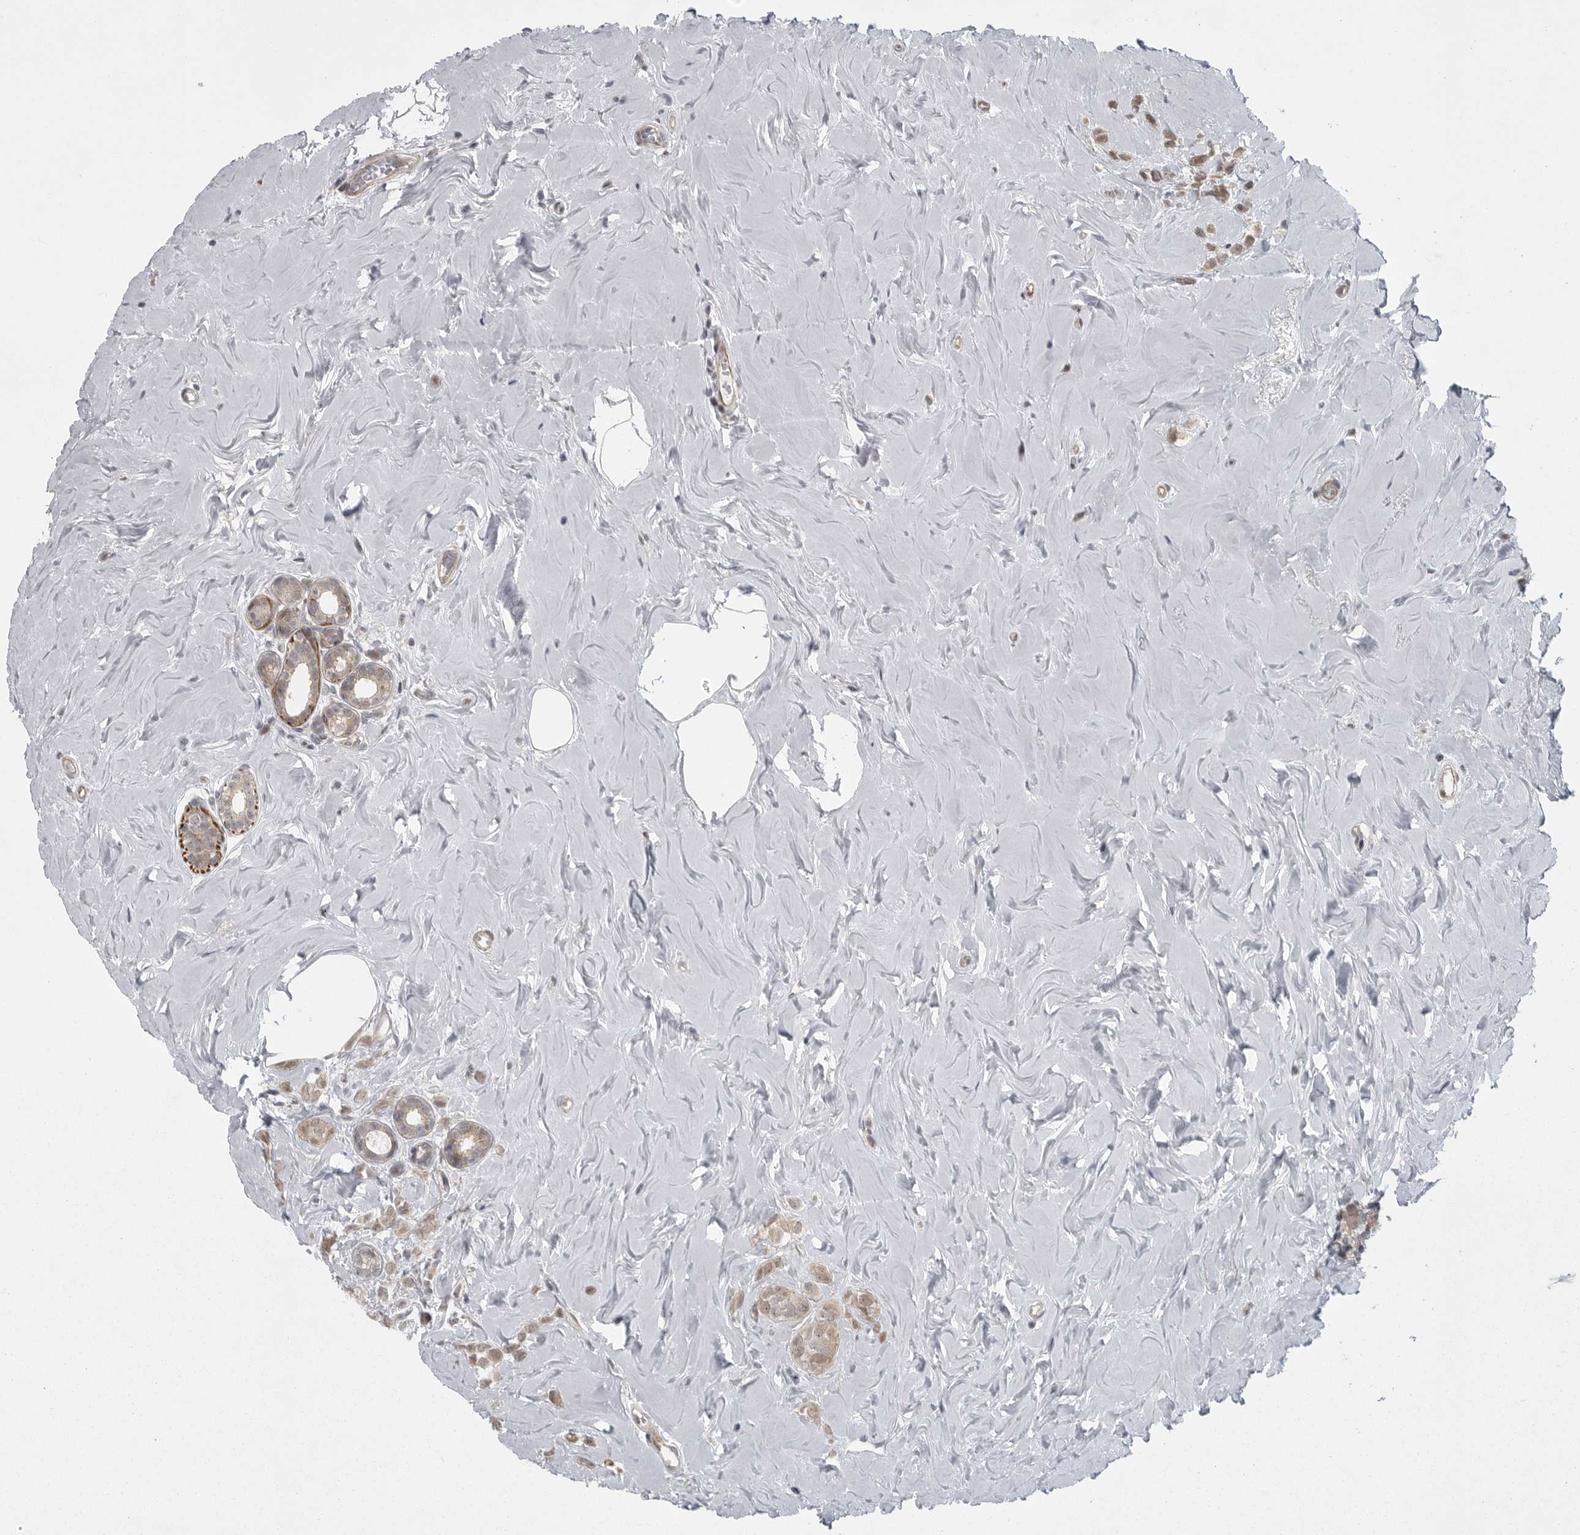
{"staining": {"intensity": "weak", "quantity": ">75%", "location": "cytoplasmic/membranous"}, "tissue": "breast cancer", "cell_type": "Tumor cells", "image_type": "cancer", "snomed": [{"axis": "morphology", "description": "Lobular carcinoma"}, {"axis": "topography", "description": "Breast"}], "caption": "IHC staining of breast cancer (lobular carcinoma), which exhibits low levels of weak cytoplasmic/membranous expression in approximately >75% of tumor cells indicating weak cytoplasmic/membranous protein positivity. The staining was performed using DAB (3,3'-diaminobenzidine) (brown) for protein detection and nuclei were counterstained in hematoxylin (blue).", "gene": "PPP1R9A", "patient": {"sex": "female", "age": 47}}